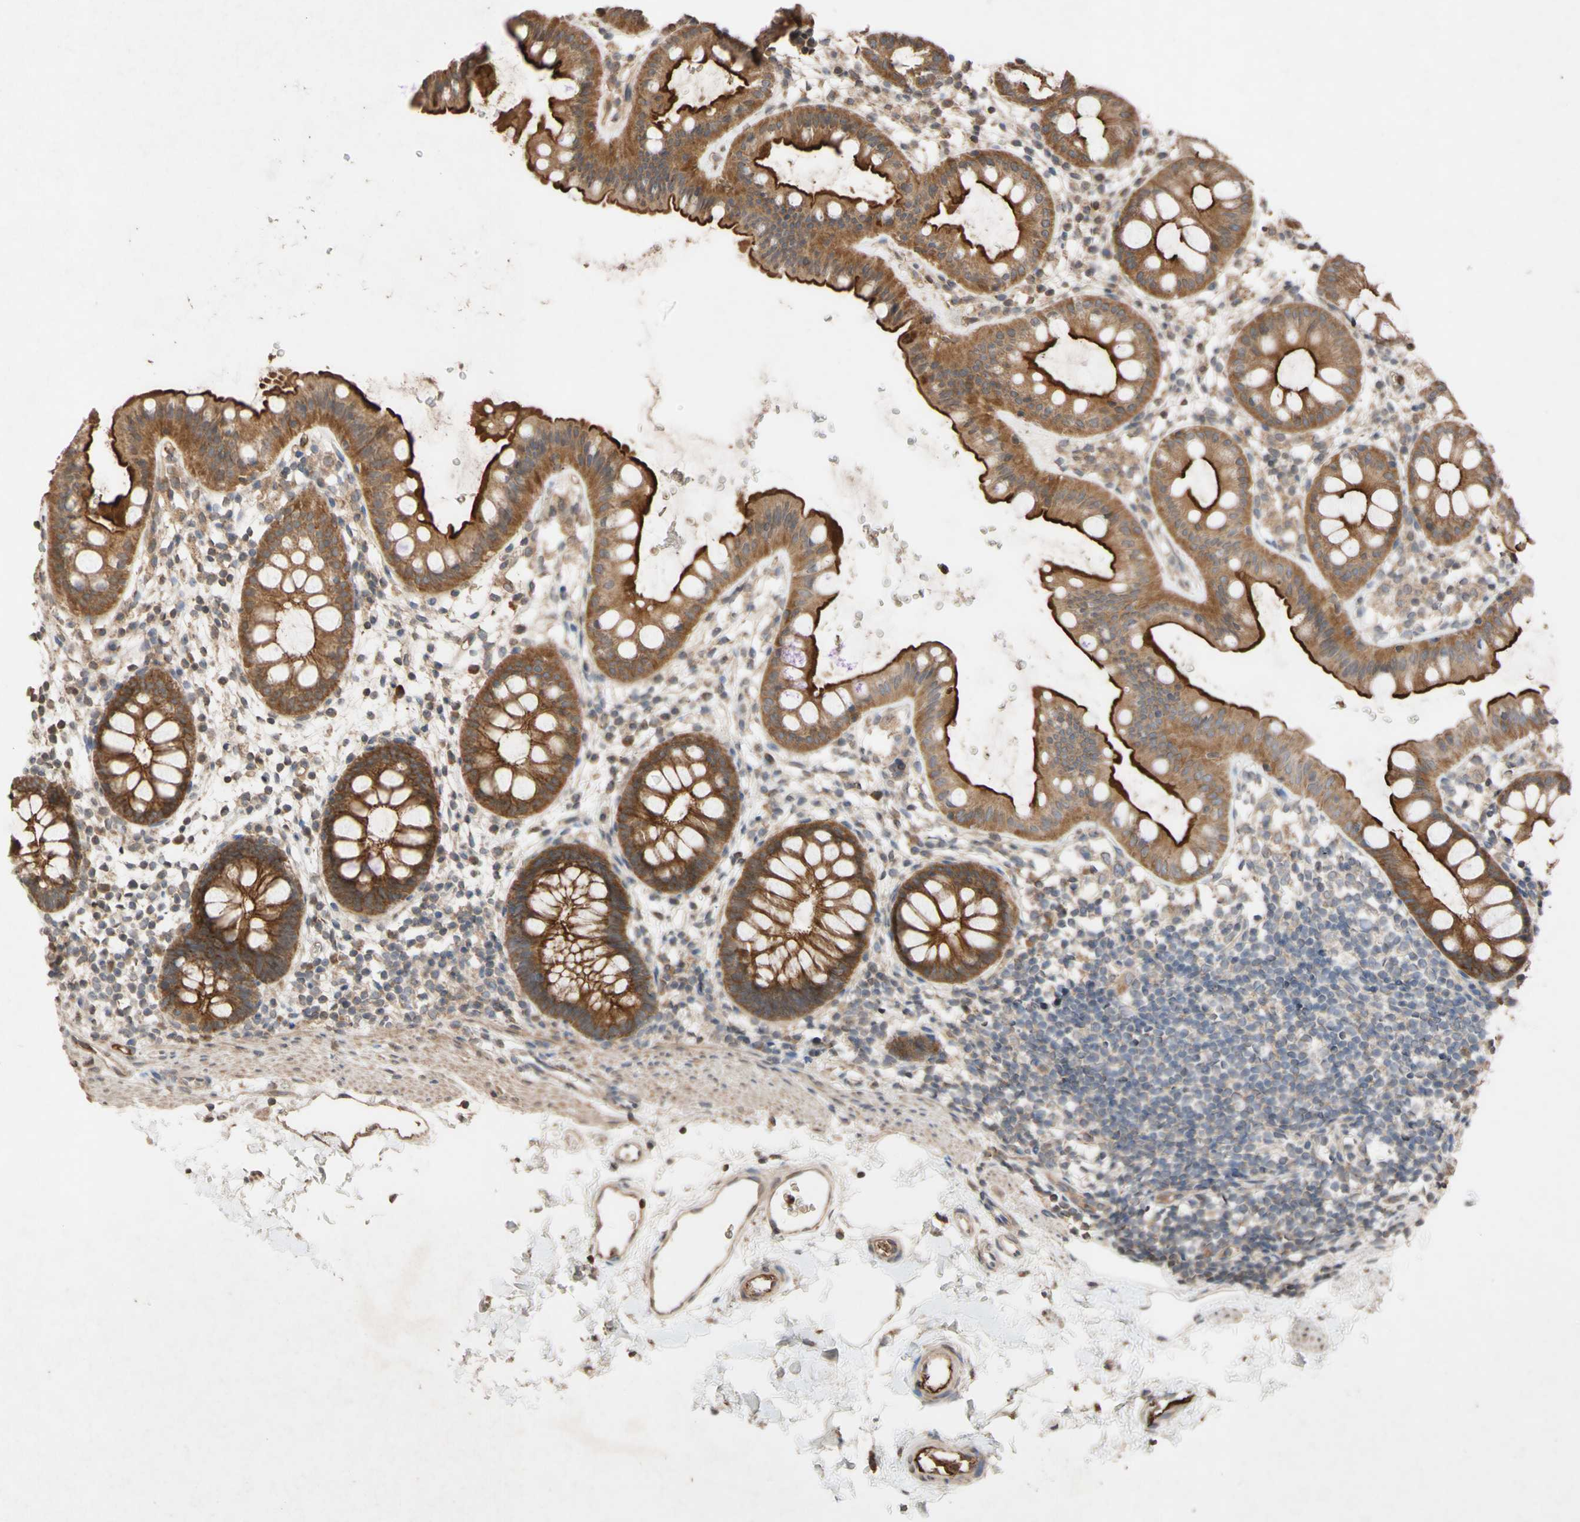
{"staining": {"intensity": "moderate", "quantity": ">75%", "location": "cytoplasmic/membranous"}, "tissue": "rectum", "cell_type": "Glandular cells", "image_type": "normal", "snomed": [{"axis": "morphology", "description": "Normal tissue, NOS"}, {"axis": "topography", "description": "Rectum"}], "caption": "Brown immunohistochemical staining in normal rectum shows moderate cytoplasmic/membranous expression in approximately >75% of glandular cells. The protein of interest is stained brown, and the nuclei are stained in blue (DAB IHC with brightfield microscopy, high magnification).", "gene": "NECTIN3", "patient": {"sex": "female", "age": 24}}